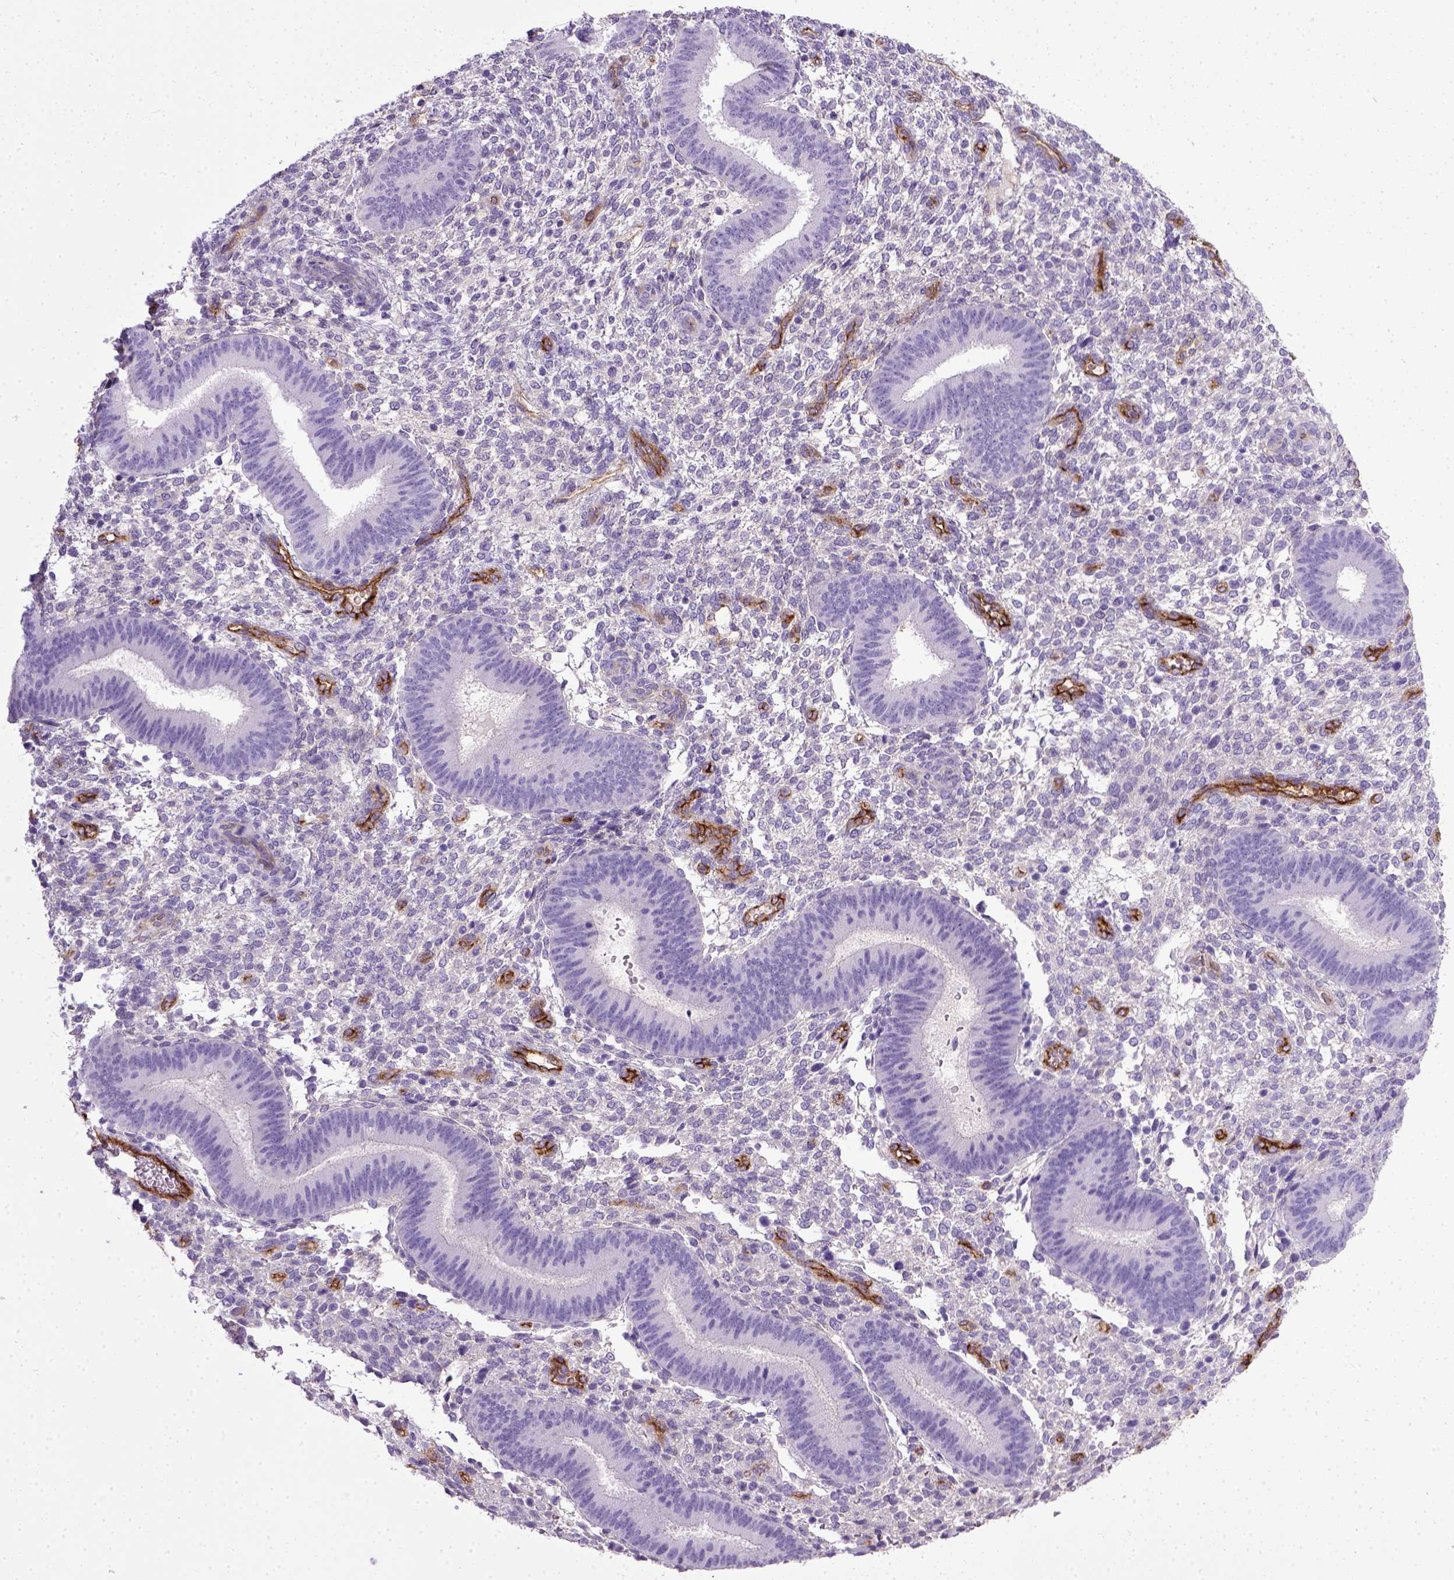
{"staining": {"intensity": "negative", "quantity": "none", "location": "none"}, "tissue": "endometrium", "cell_type": "Cells in endometrial stroma", "image_type": "normal", "snomed": [{"axis": "morphology", "description": "Normal tissue, NOS"}, {"axis": "topography", "description": "Endometrium"}], "caption": "This photomicrograph is of benign endometrium stained with IHC to label a protein in brown with the nuclei are counter-stained blue. There is no expression in cells in endometrial stroma.", "gene": "ENG", "patient": {"sex": "female", "age": 39}}